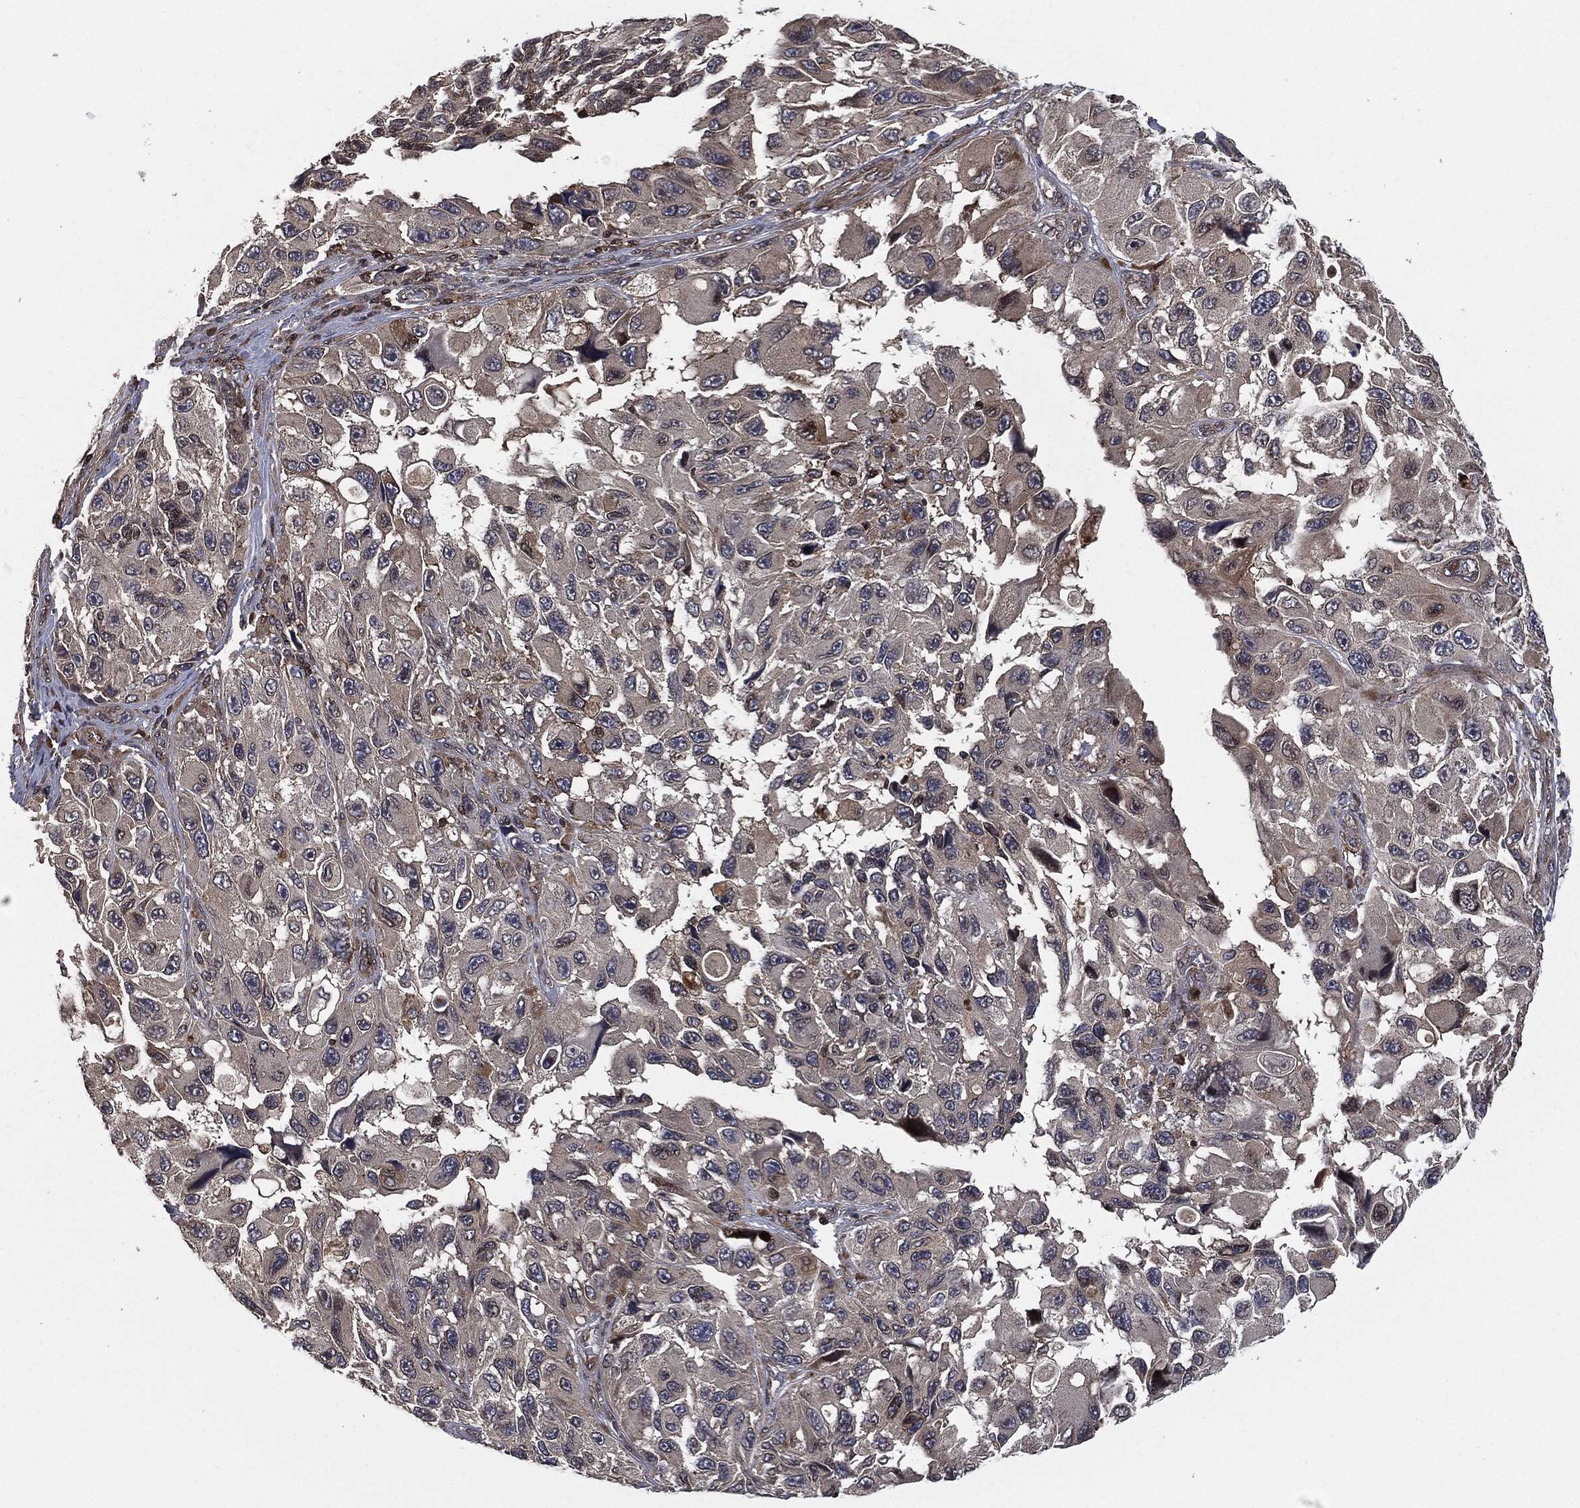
{"staining": {"intensity": "negative", "quantity": "none", "location": "none"}, "tissue": "melanoma", "cell_type": "Tumor cells", "image_type": "cancer", "snomed": [{"axis": "morphology", "description": "Malignant melanoma, NOS"}, {"axis": "topography", "description": "Skin"}], "caption": "Human malignant melanoma stained for a protein using immunohistochemistry demonstrates no positivity in tumor cells.", "gene": "UBR1", "patient": {"sex": "female", "age": 73}}